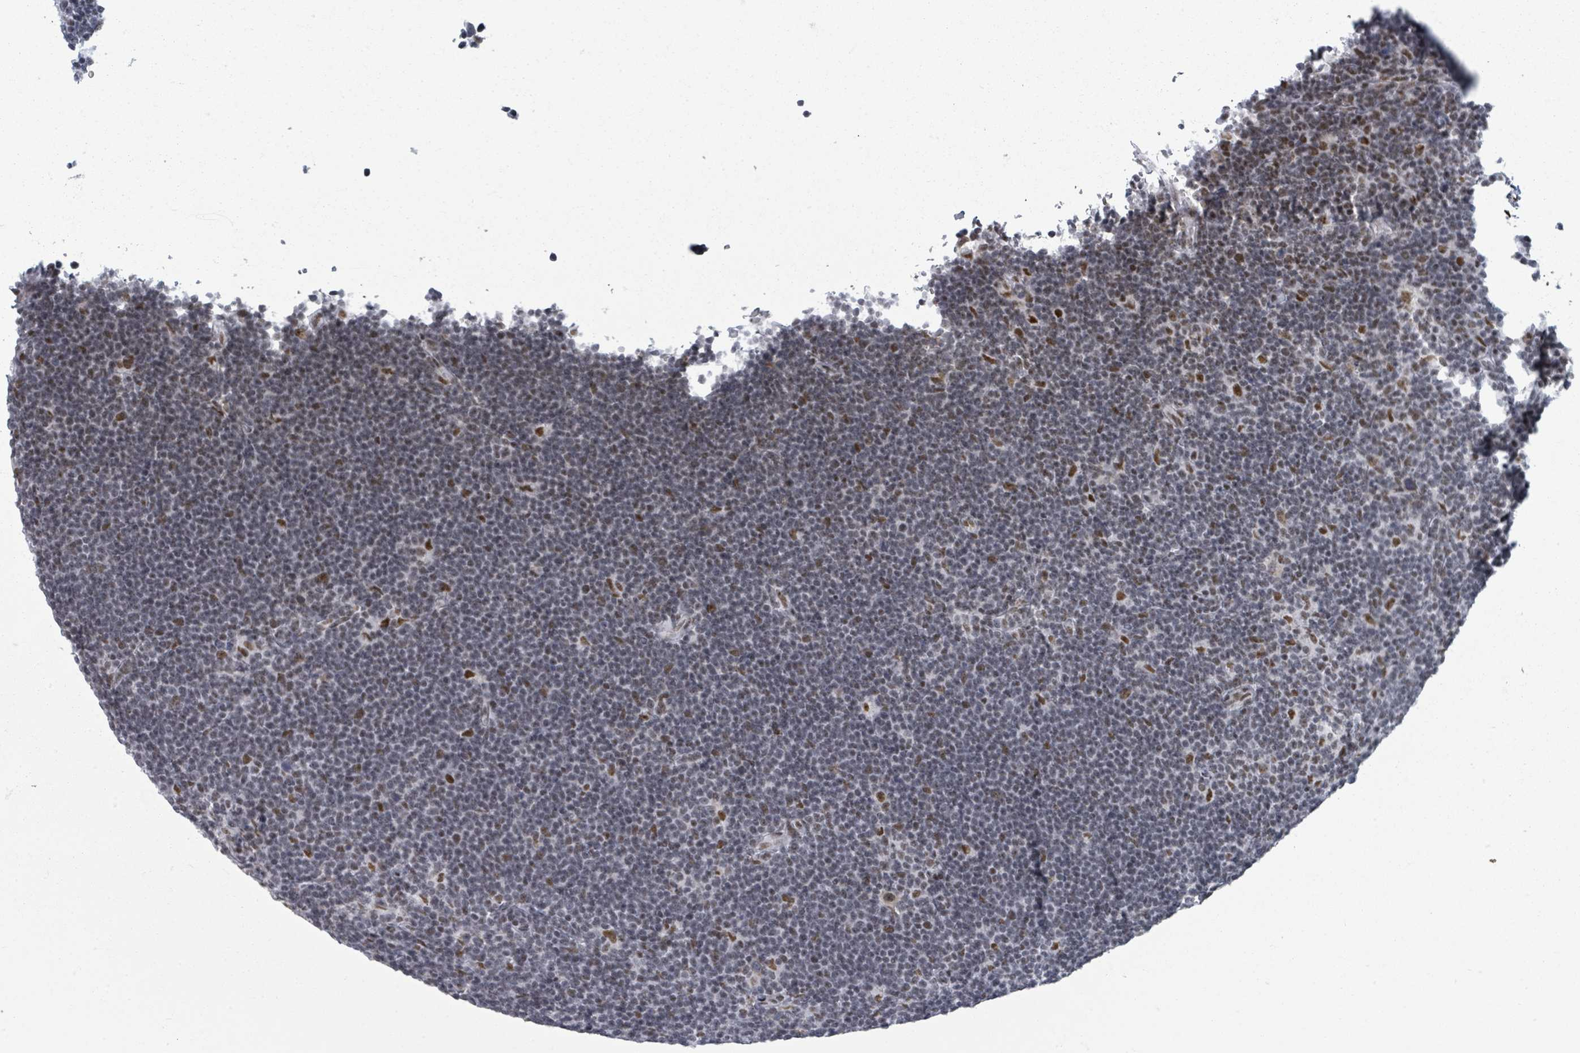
{"staining": {"intensity": "moderate", "quantity": "25%-75%", "location": "nuclear"}, "tissue": "lymphoma", "cell_type": "Tumor cells", "image_type": "cancer", "snomed": [{"axis": "morphology", "description": "Hodgkin's disease, NOS"}, {"axis": "topography", "description": "Lymph node"}], "caption": "Hodgkin's disease tissue demonstrates moderate nuclear positivity in approximately 25%-75% of tumor cells, visualized by immunohistochemistry. (DAB IHC, brown staining for protein, blue staining for nuclei).", "gene": "ERCC5", "patient": {"sex": "female", "age": 57}}